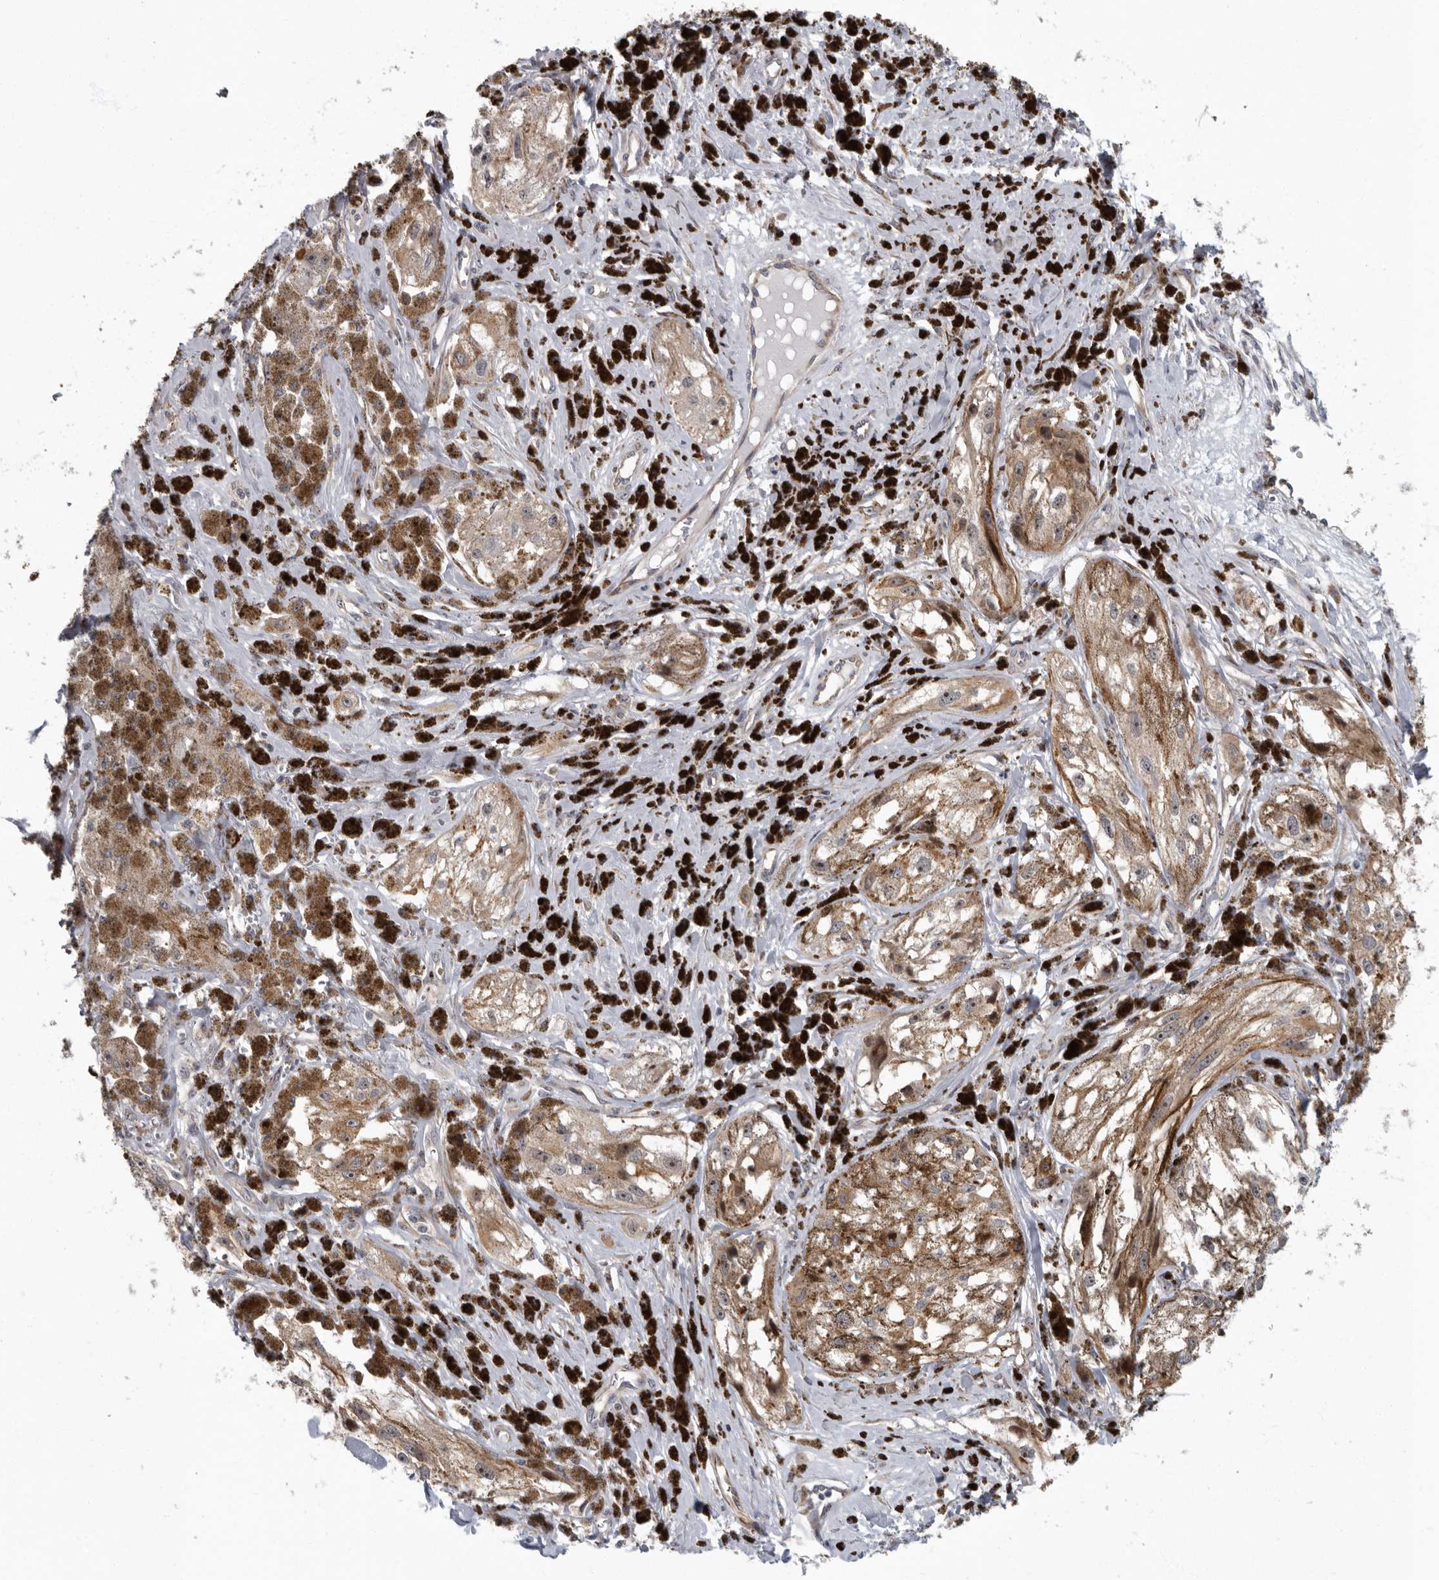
{"staining": {"intensity": "moderate", "quantity": ">75%", "location": "cytoplasmic/membranous,nuclear"}, "tissue": "melanoma", "cell_type": "Tumor cells", "image_type": "cancer", "snomed": [{"axis": "morphology", "description": "Malignant melanoma, NOS"}, {"axis": "topography", "description": "Skin"}], "caption": "The immunohistochemical stain shows moderate cytoplasmic/membranous and nuclear positivity in tumor cells of malignant melanoma tissue.", "gene": "PDCD11", "patient": {"sex": "male", "age": 88}}